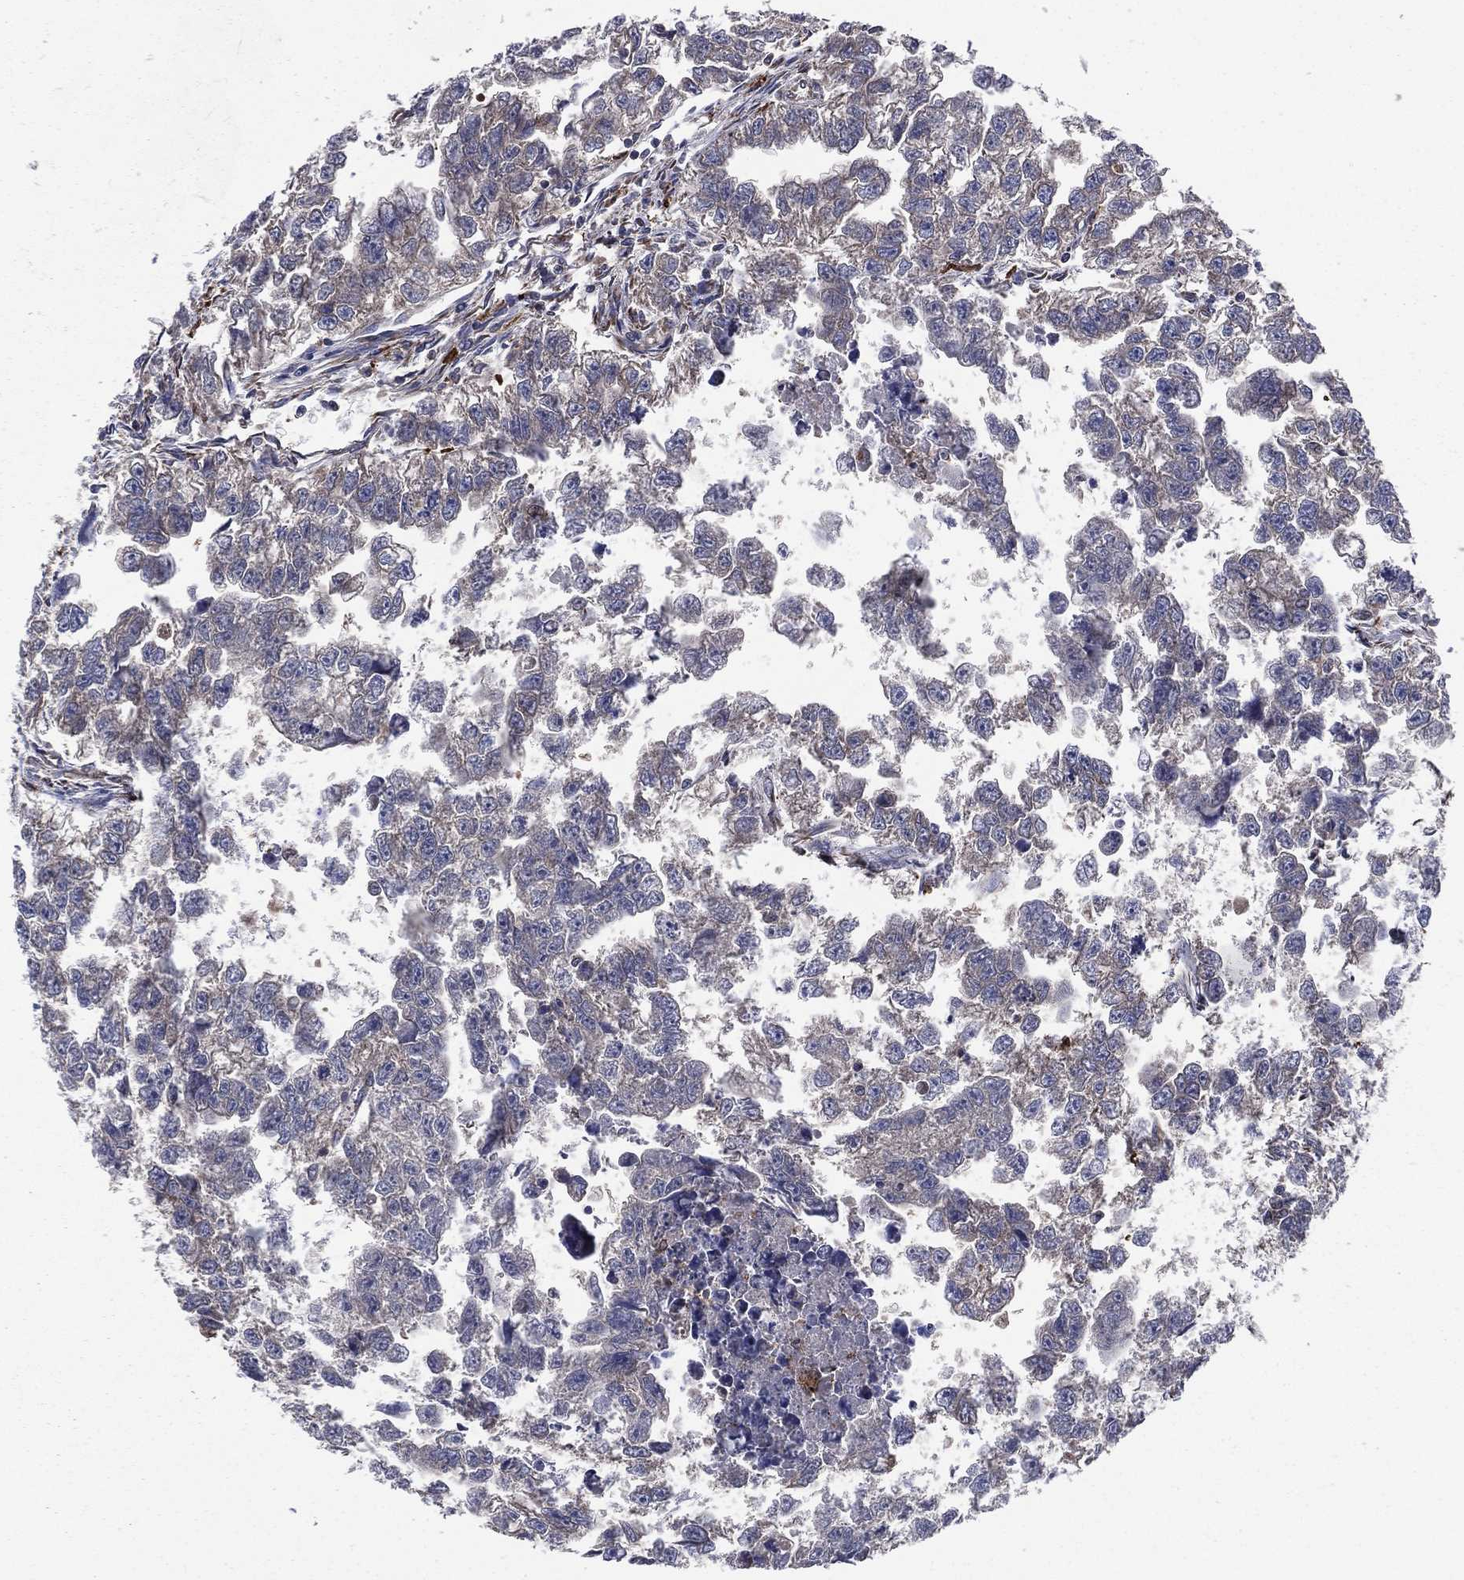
{"staining": {"intensity": "weak", "quantity": "25%-75%", "location": "cytoplasmic/membranous"}, "tissue": "testis cancer", "cell_type": "Tumor cells", "image_type": "cancer", "snomed": [{"axis": "morphology", "description": "Carcinoma, Embryonal, NOS"}, {"axis": "morphology", "description": "Teratoma, malignant, NOS"}, {"axis": "topography", "description": "Testis"}], "caption": "An image of human testis cancer stained for a protein exhibits weak cytoplasmic/membranous brown staining in tumor cells.", "gene": "C2orf76", "patient": {"sex": "male", "age": 44}}